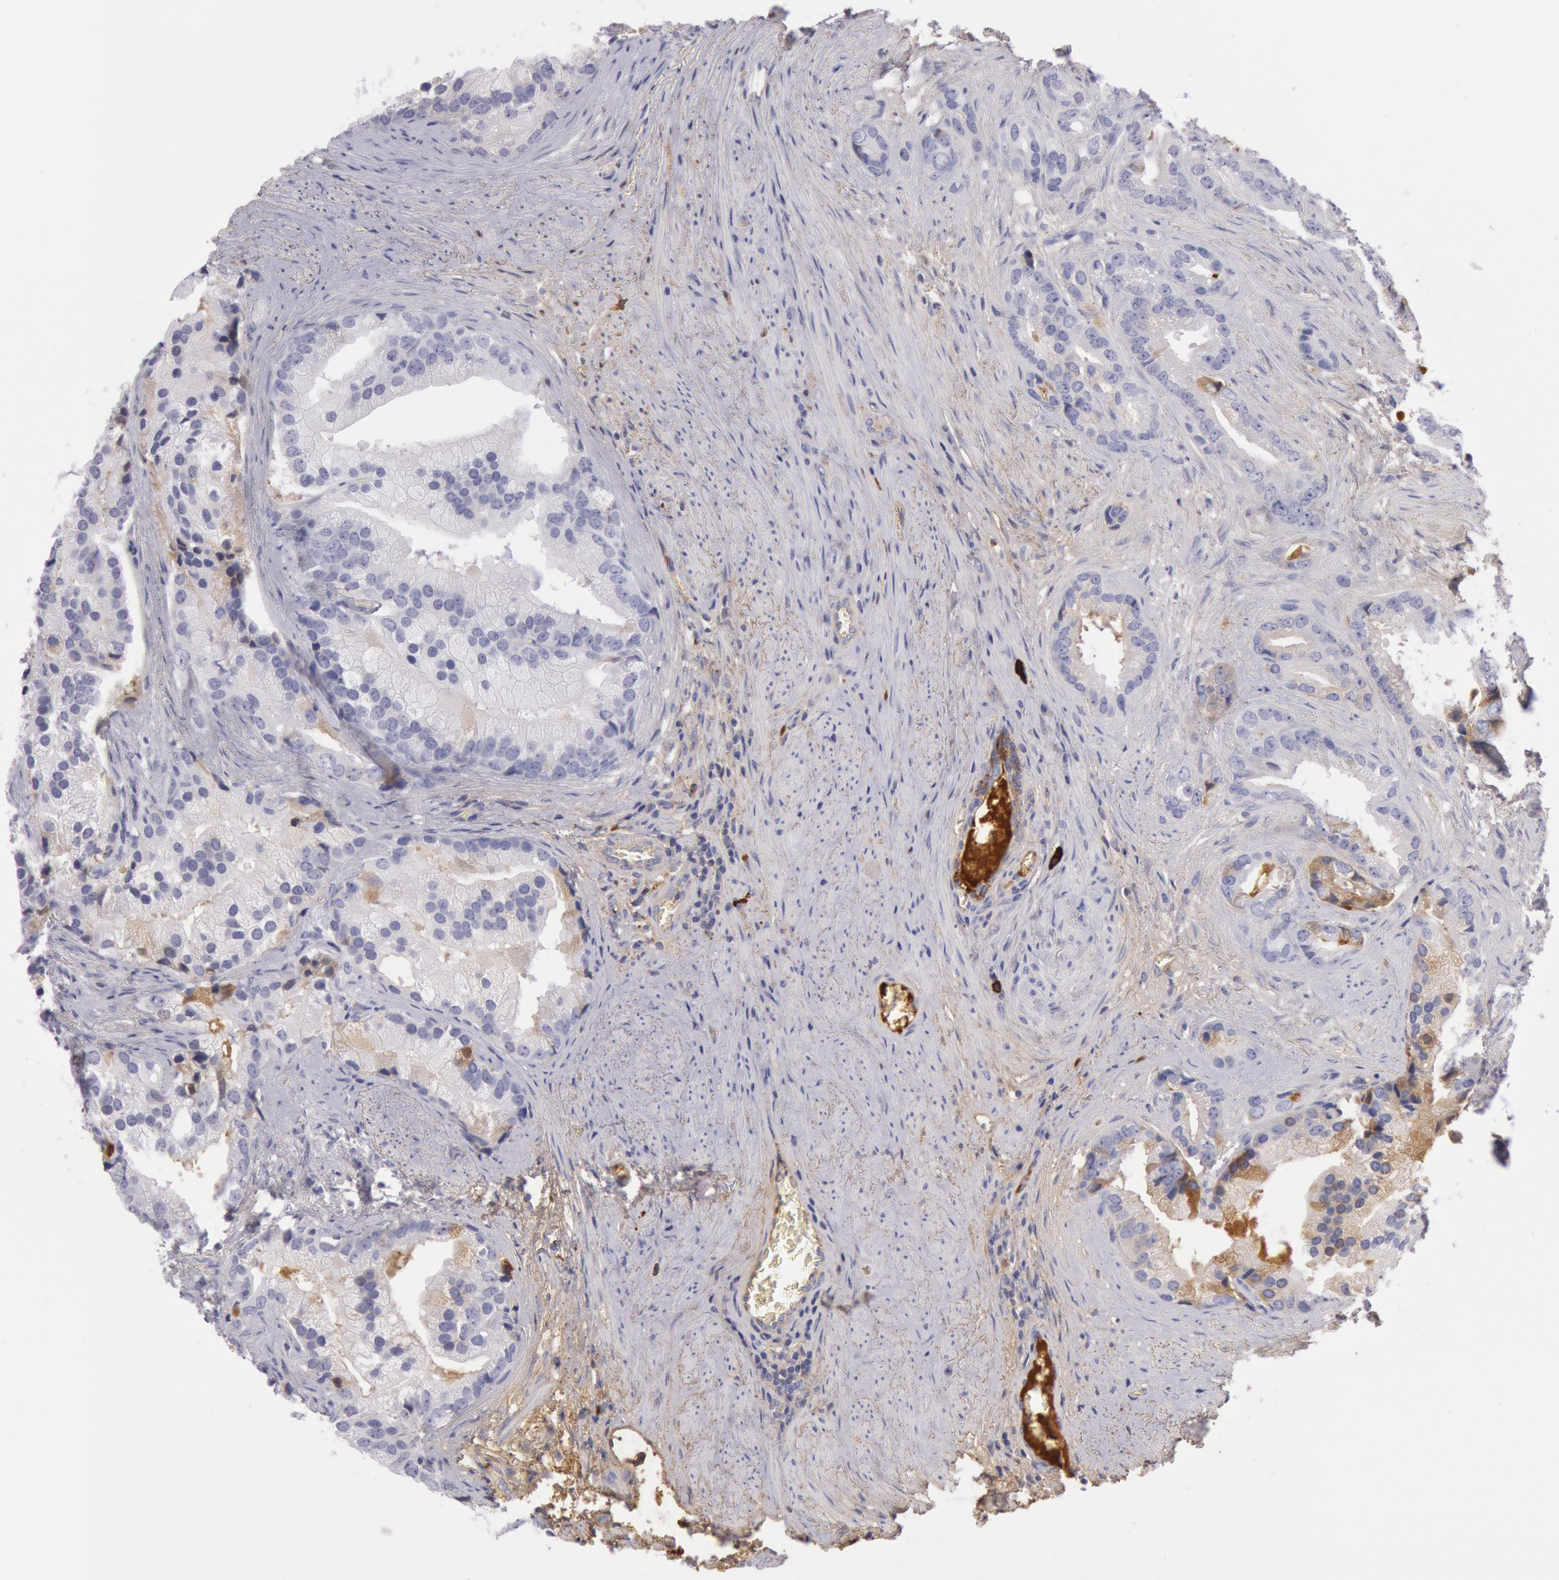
{"staining": {"intensity": "negative", "quantity": "none", "location": "none"}, "tissue": "prostate cancer", "cell_type": "Tumor cells", "image_type": "cancer", "snomed": [{"axis": "morphology", "description": "Adenocarcinoma, Low grade"}, {"axis": "topography", "description": "Prostate"}], "caption": "The photomicrograph exhibits no significant positivity in tumor cells of adenocarcinoma (low-grade) (prostate).", "gene": "IGHA1", "patient": {"sex": "male", "age": 71}}